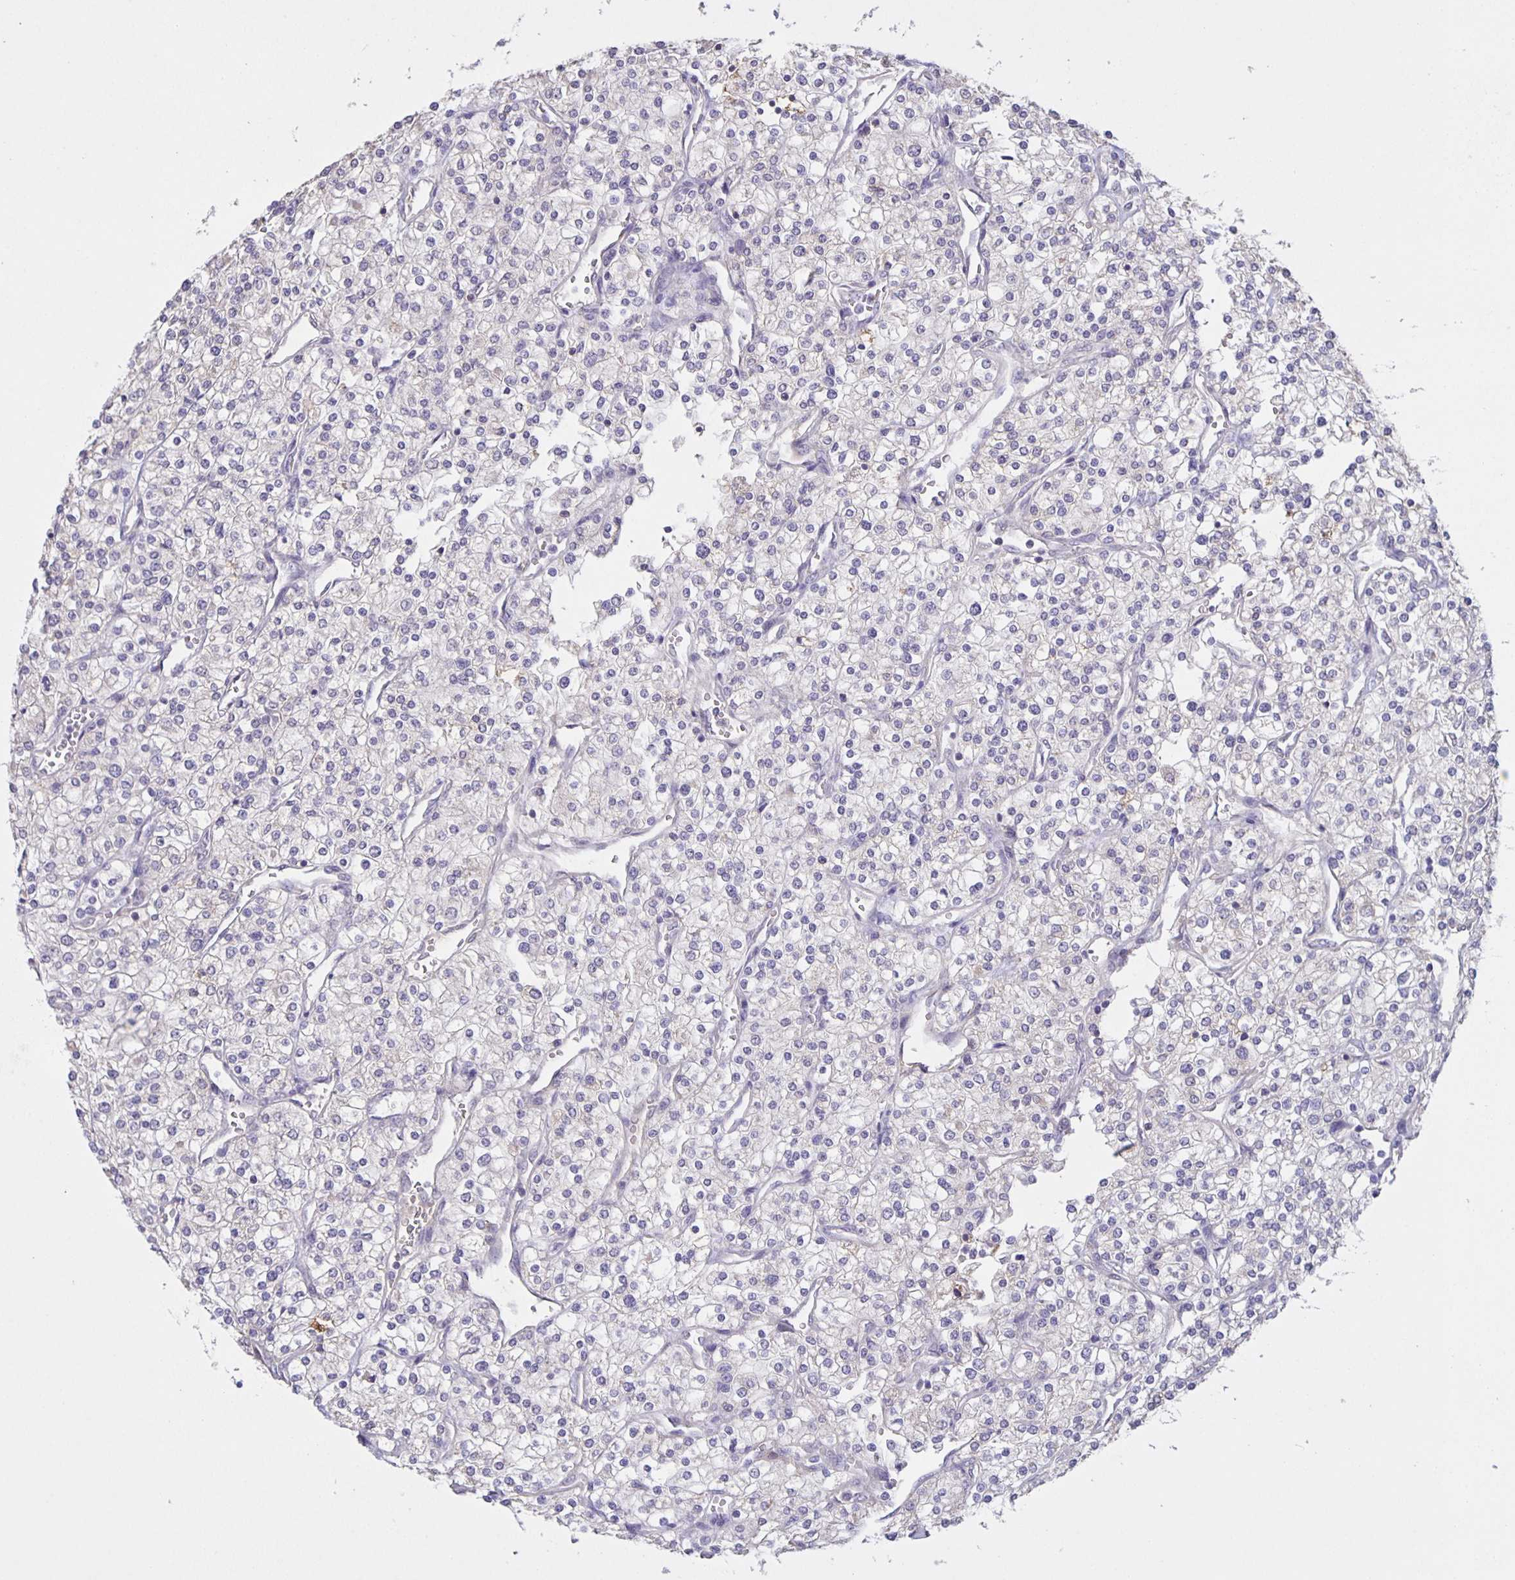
{"staining": {"intensity": "negative", "quantity": "none", "location": "none"}, "tissue": "renal cancer", "cell_type": "Tumor cells", "image_type": "cancer", "snomed": [{"axis": "morphology", "description": "Adenocarcinoma, NOS"}, {"axis": "topography", "description": "Kidney"}], "caption": "Immunohistochemical staining of human renal cancer exhibits no significant positivity in tumor cells.", "gene": "SRCIN1", "patient": {"sex": "male", "age": 80}}